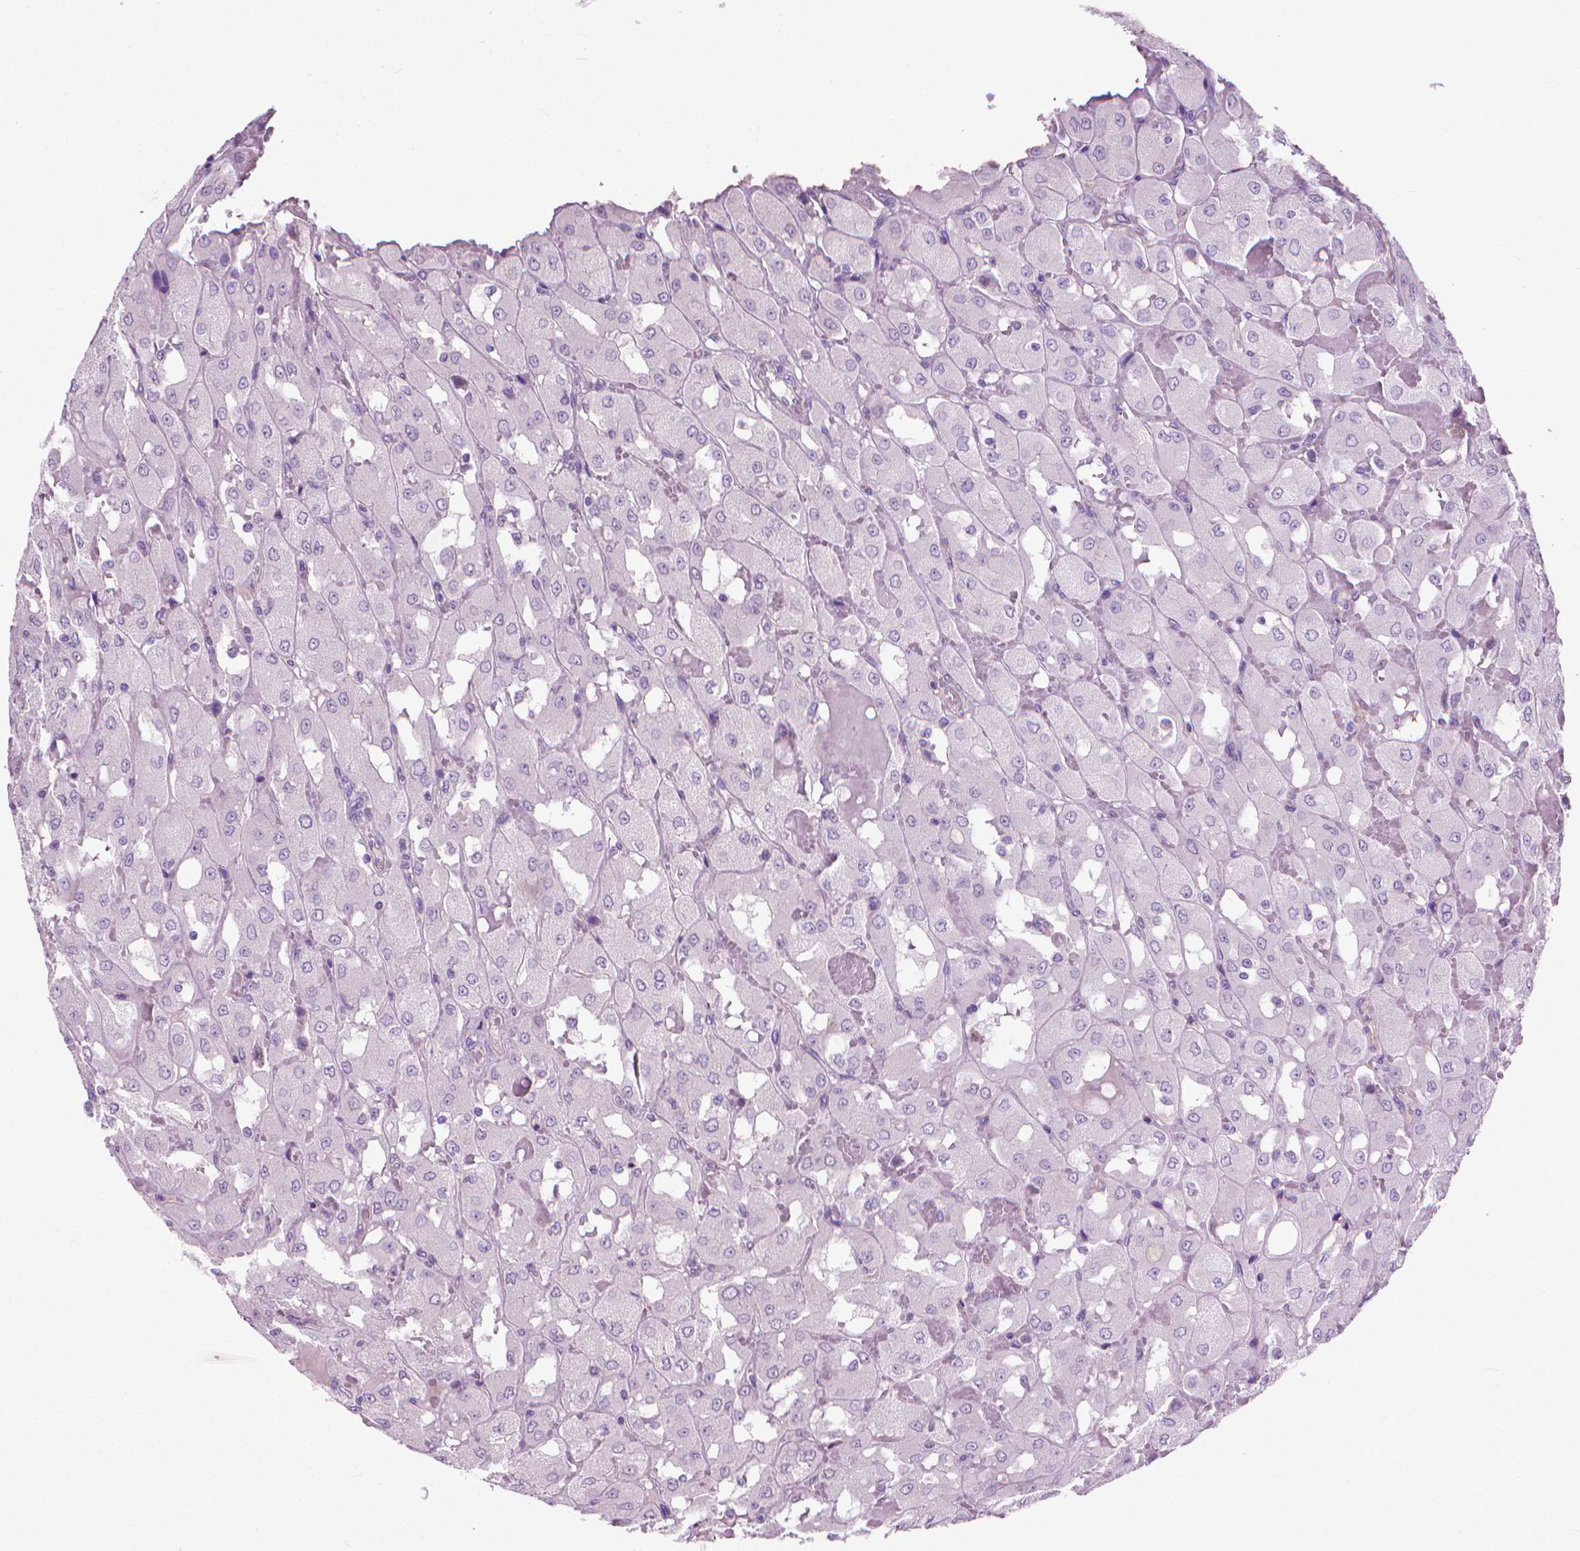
{"staining": {"intensity": "negative", "quantity": "none", "location": "none"}, "tissue": "renal cancer", "cell_type": "Tumor cells", "image_type": "cancer", "snomed": [{"axis": "morphology", "description": "Adenocarcinoma, NOS"}, {"axis": "topography", "description": "Kidney"}], "caption": "Immunohistochemistry micrograph of human renal adenocarcinoma stained for a protein (brown), which demonstrates no positivity in tumor cells.", "gene": "KRT73", "patient": {"sex": "male", "age": 72}}